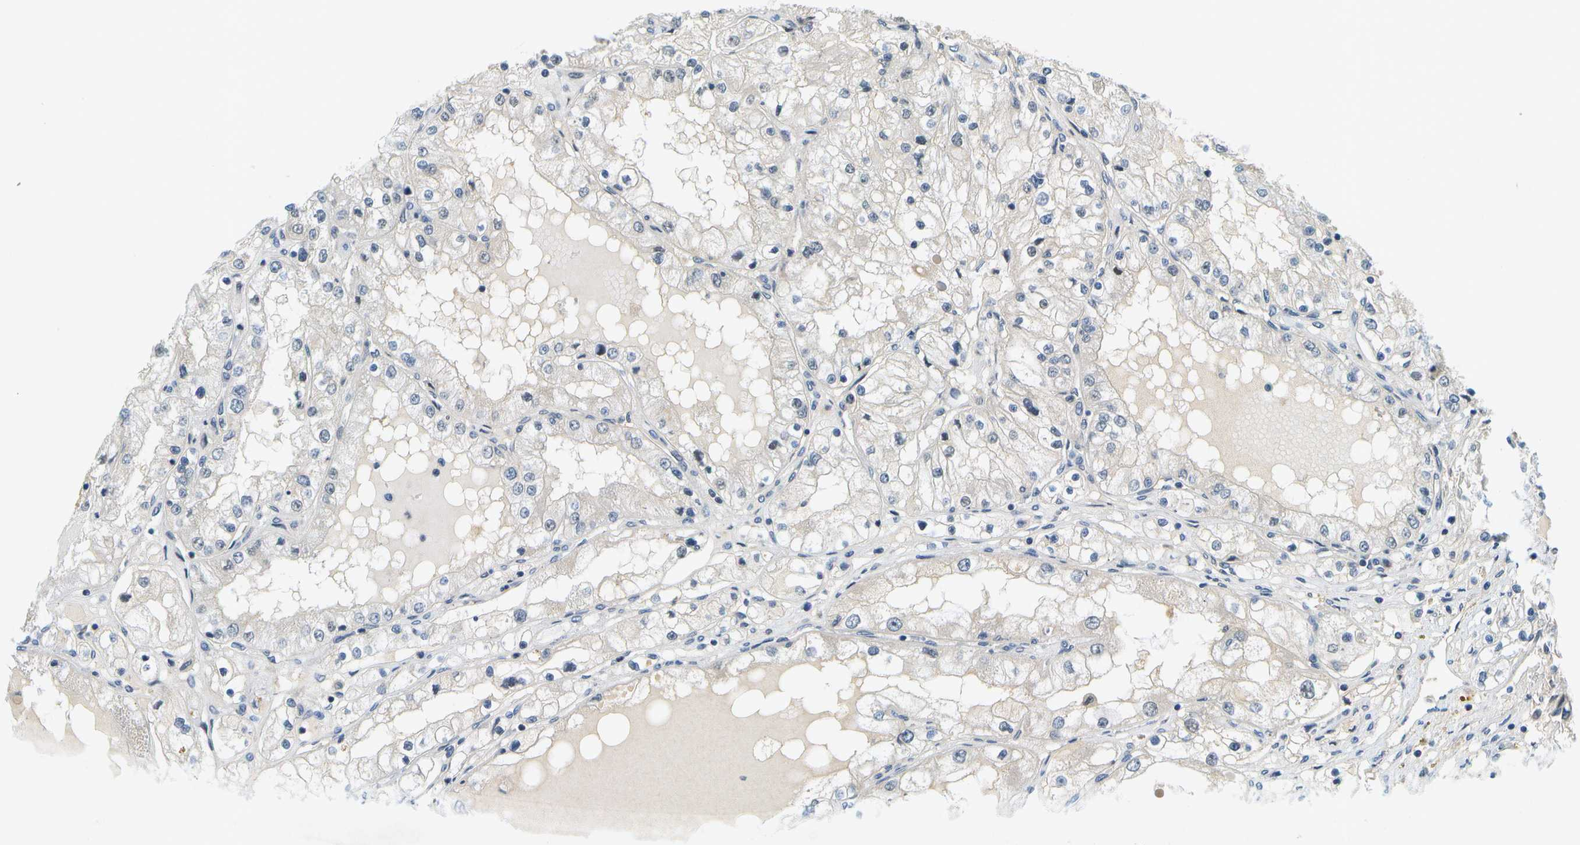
{"staining": {"intensity": "weak", "quantity": "<25%", "location": "cytoplasmic/membranous"}, "tissue": "renal cancer", "cell_type": "Tumor cells", "image_type": "cancer", "snomed": [{"axis": "morphology", "description": "Adenocarcinoma, NOS"}, {"axis": "topography", "description": "Kidney"}], "caption": "Immunohistochemistry (IHC) histopathology image of neoplastic tissue: human renal adenocarcinoma stained with DAB reveals no significant protein staining in tumor cells. (Stains: DAB (3,3'-diaminobenzidine) immunohistochemistry (IHC) with hematoxylin counter stain, Microscopy: brightfield microscopy at high magnification).", "gene": "RASGRP2", "patient": {"sex": "male", "age": 68}}